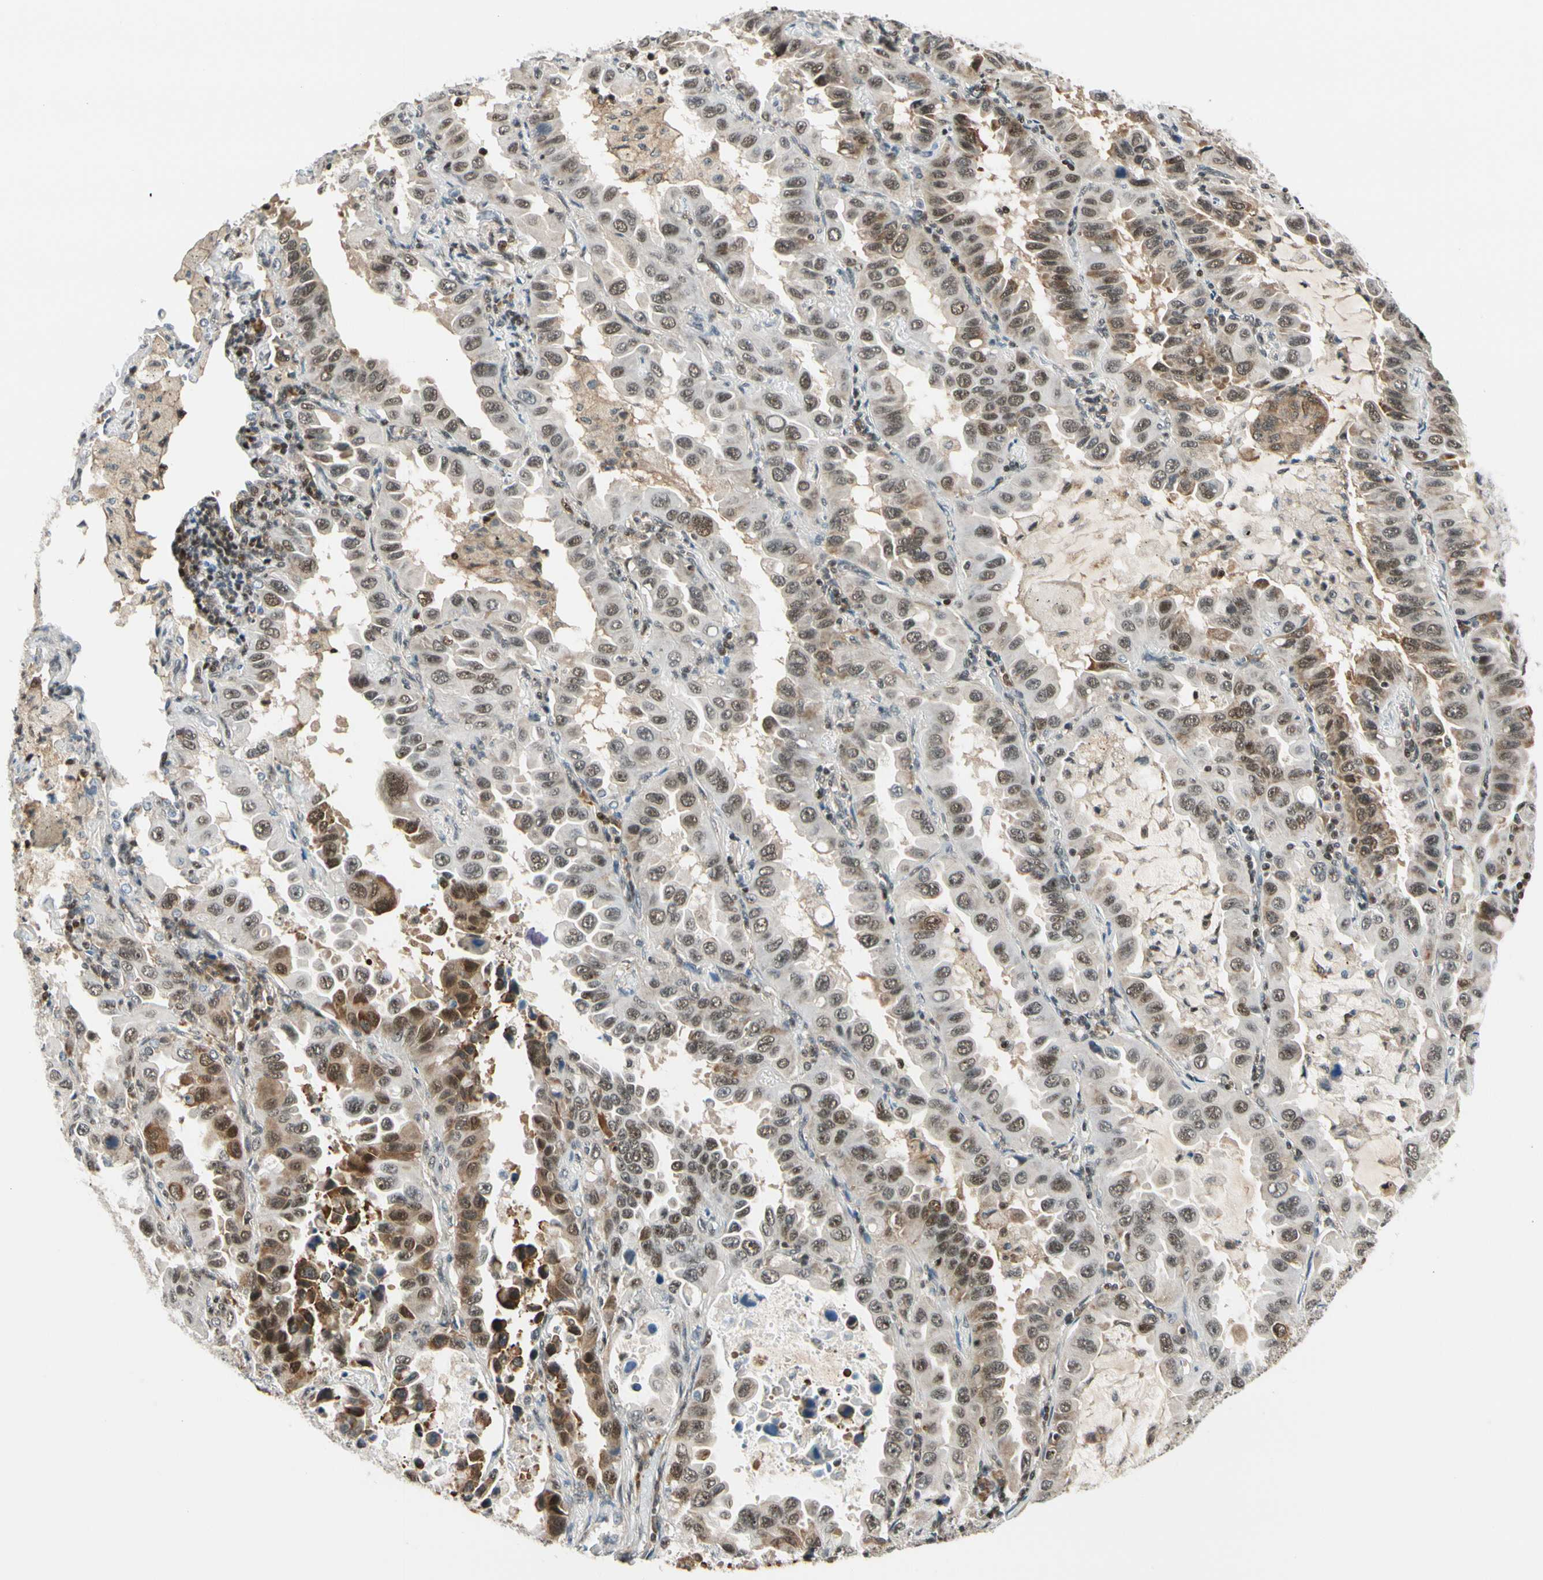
{"staining": {"intensity": "moderate", "quantity": "25%-75%", "location": "cytoplasmic/membranous,nuclear"}, "tissue": "lung cancer", "cell_type": "Tumor cells", "image_type": "cancer", "snomed": [{"axis": "morphology", "description": "Adenocarcinoma, NOS"}, {"axis": "topography", "description": "Lung"}], "caption": "This photomicrograph reveals immunohistochemistry (IHC) staining of lung cancer, with medium moderate cytoplasmic/membranous and nuclear staining in approximately 25%-75% of tumor cells.", "gene": "DAXX", "patient": {"sex": "male", "age": 64}}